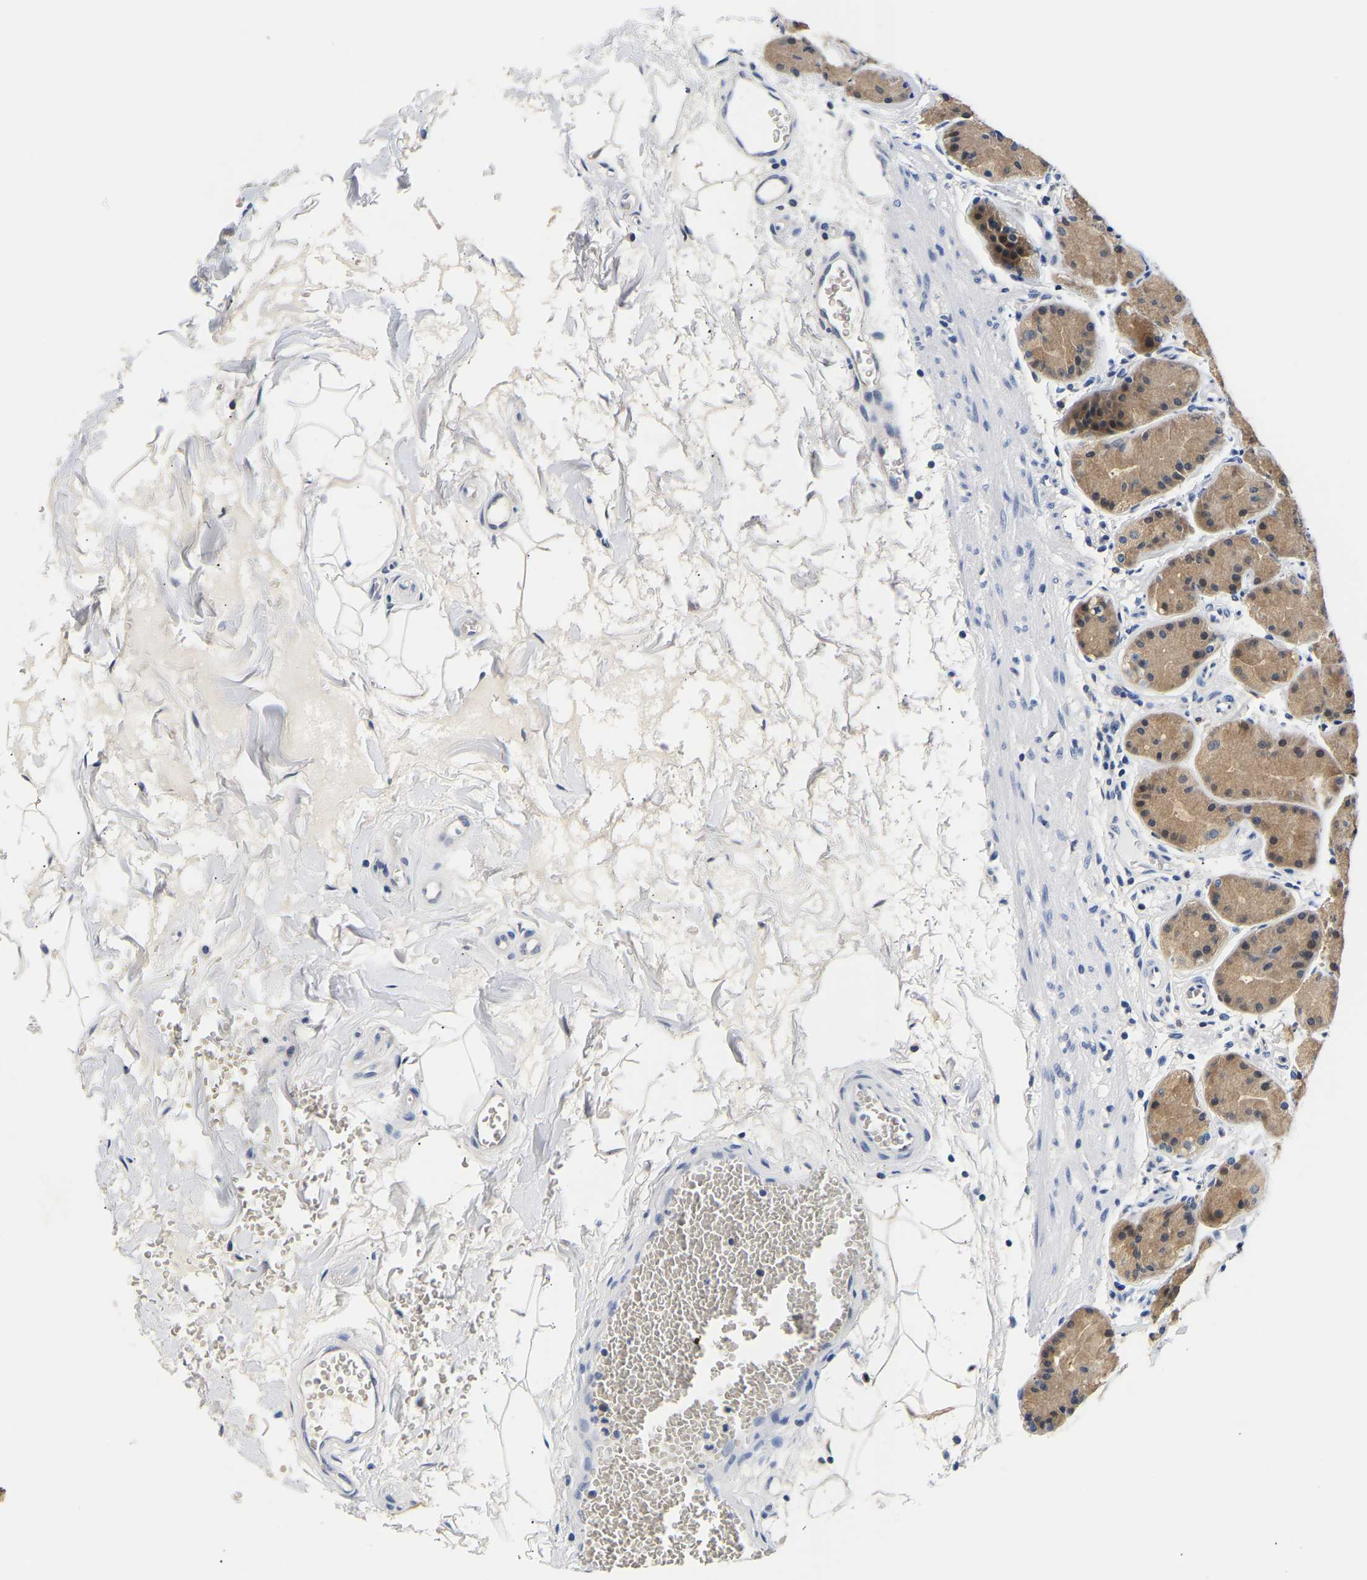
{"staining": {"intensity": "moderate", "quantity": ">75%", "location": "cytoplasmic/membranous"}, "tissue": "stomach", "cell_type": "Glandular cells", "image_type": "normal", "snomed": [{"axis": "morphology", "description": "Normal tissue, NOS"}, {"axis": "topography", "description": "Stomach"}], "caption": "Glandular cells reveal moderate cytoplasmic/membranous positivity in about >75% of cells in normal stomach. The protein is shown in brown color, while the nuclei are stained blue.", "gene": "UCHL3", "patient": {"sex": "male", "age": 42}}